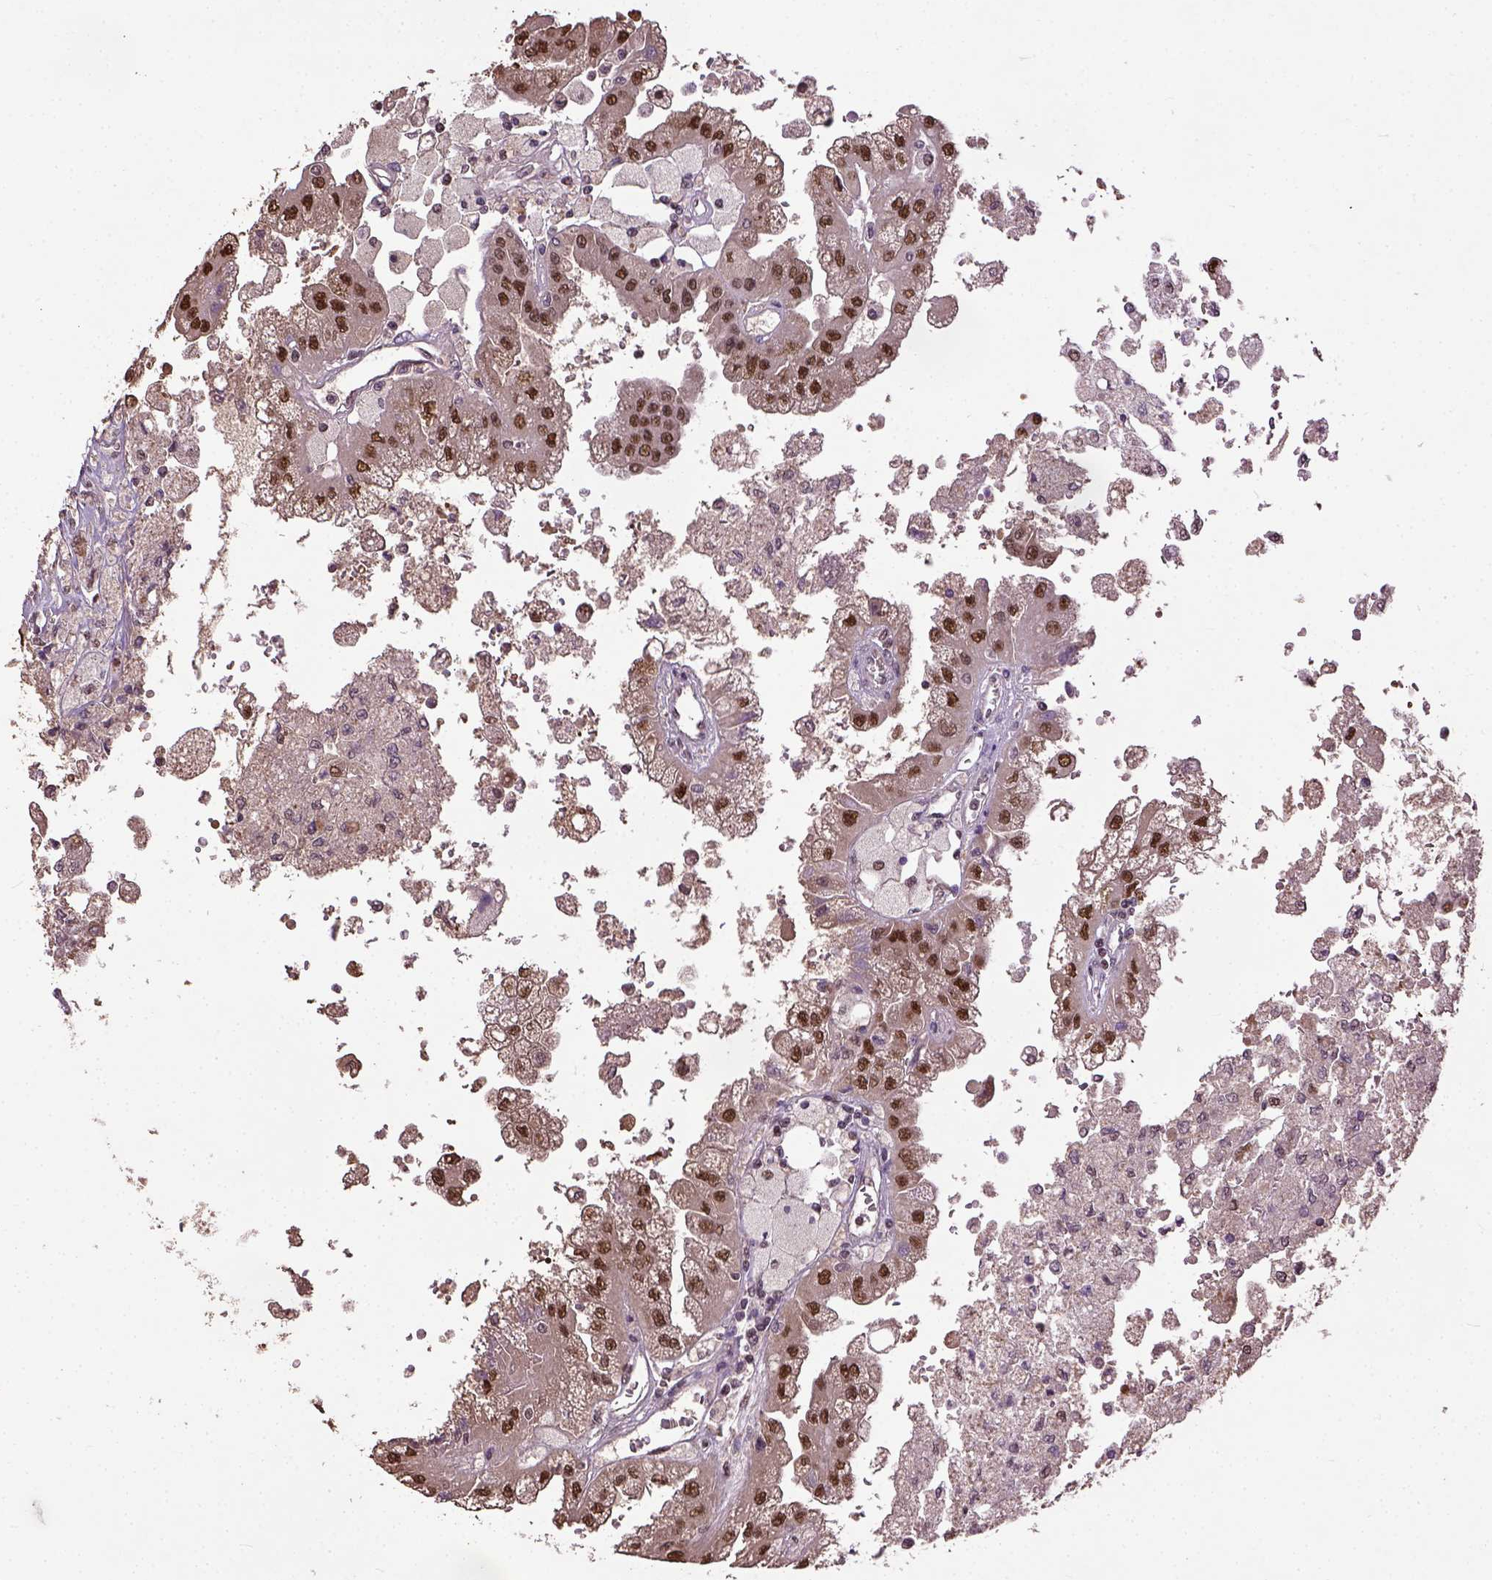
{"staining": {"intensity": "strong", "quantity": ">75%", "location": "nuclear"}, "tissue": "renal cancer", "cell_type": "Tumor cells", "image_type": "cancer", "snomed": [{"axis": "morphology", "description": "Adenocarcinoma, NOS"}, {"axis": "topography", "description": "Kidney"}], "caption": "Human renal cancer (adenocarcinoma) stained with a protein marker shows strong staining in tumor cells.", "gene": "UBA3", "patient": {"sex": "male", "age": 58}}